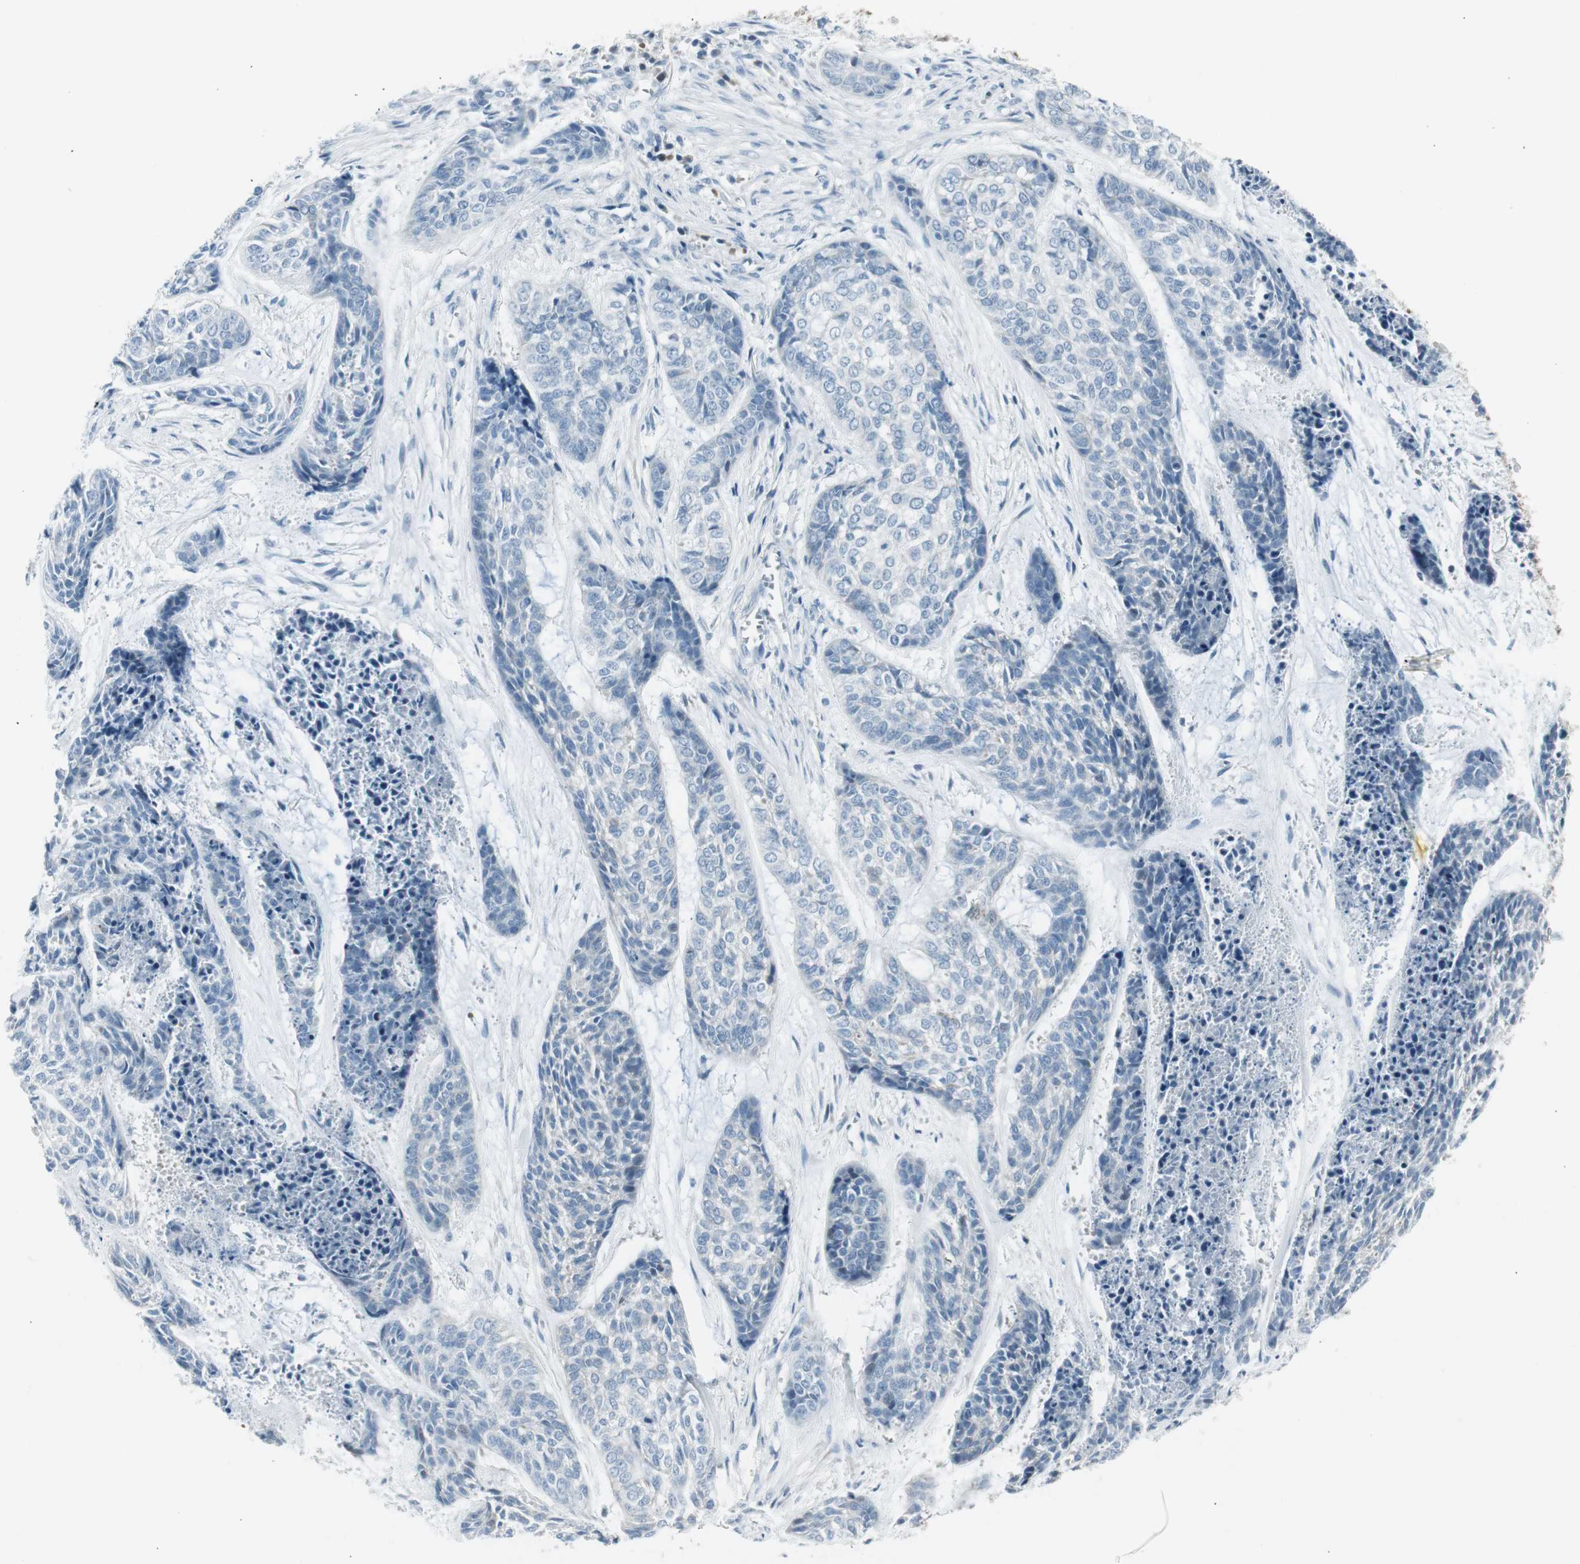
{"staining": {"intensity": "negative", "quantity": "none", "location": "none"}, "tissue": "skin cancer", "cell_type": "Tumor cells", "image_type": "cancer", "snomed": [{"axis": "morphology", "description": "Basal cell carcinoma"}, {"axis": "topography", "description": "Skin"}], "caption": "DAB immunohistochemical staining of skin basal cell carcinoma displays no significant positivity in tumor cells.", "gene": "AGR2", "patient": {"sex": "female", "age": 64}}